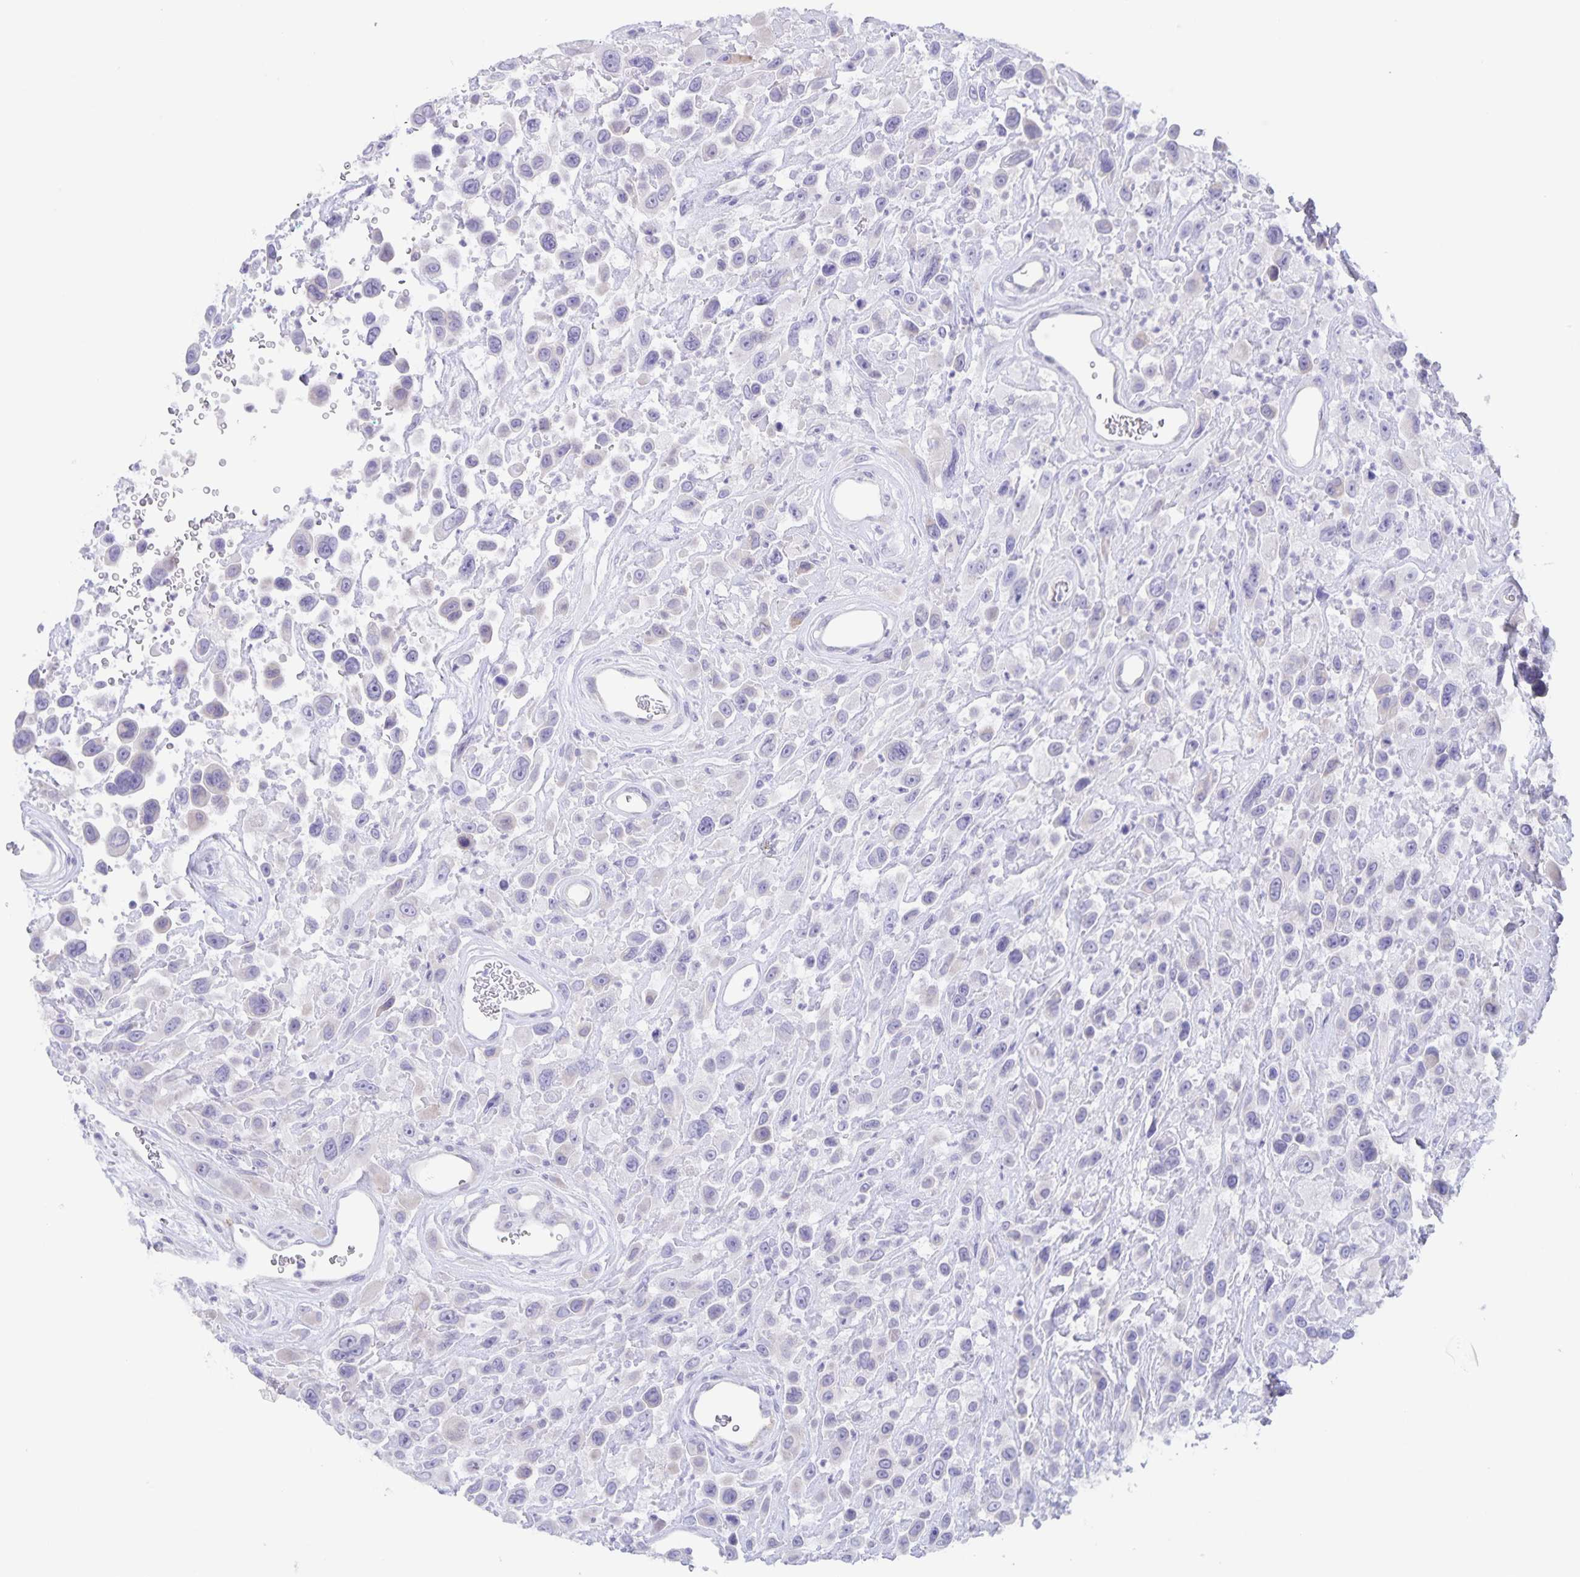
{"staining": {"intensity": "negative", "quantity": "none", "location": "none"}, "tissue": "urothelial cancer", "cell_type": "Tumor cells", "image_type": "cancer", "snomed": [{"axis": "morphology", "description": "Urothelial carcinoma, High grade"}, {"axis": "topography", "description": "Urinary bladder"}], "caption": "Immunohistochemistry histopathology image of high-grade urothelial carcinoma stained for a protein (brown), which reveals no expression in tumor cells.", "gene": "AQP4", "patient": {"sex": "male", "age": 53}}